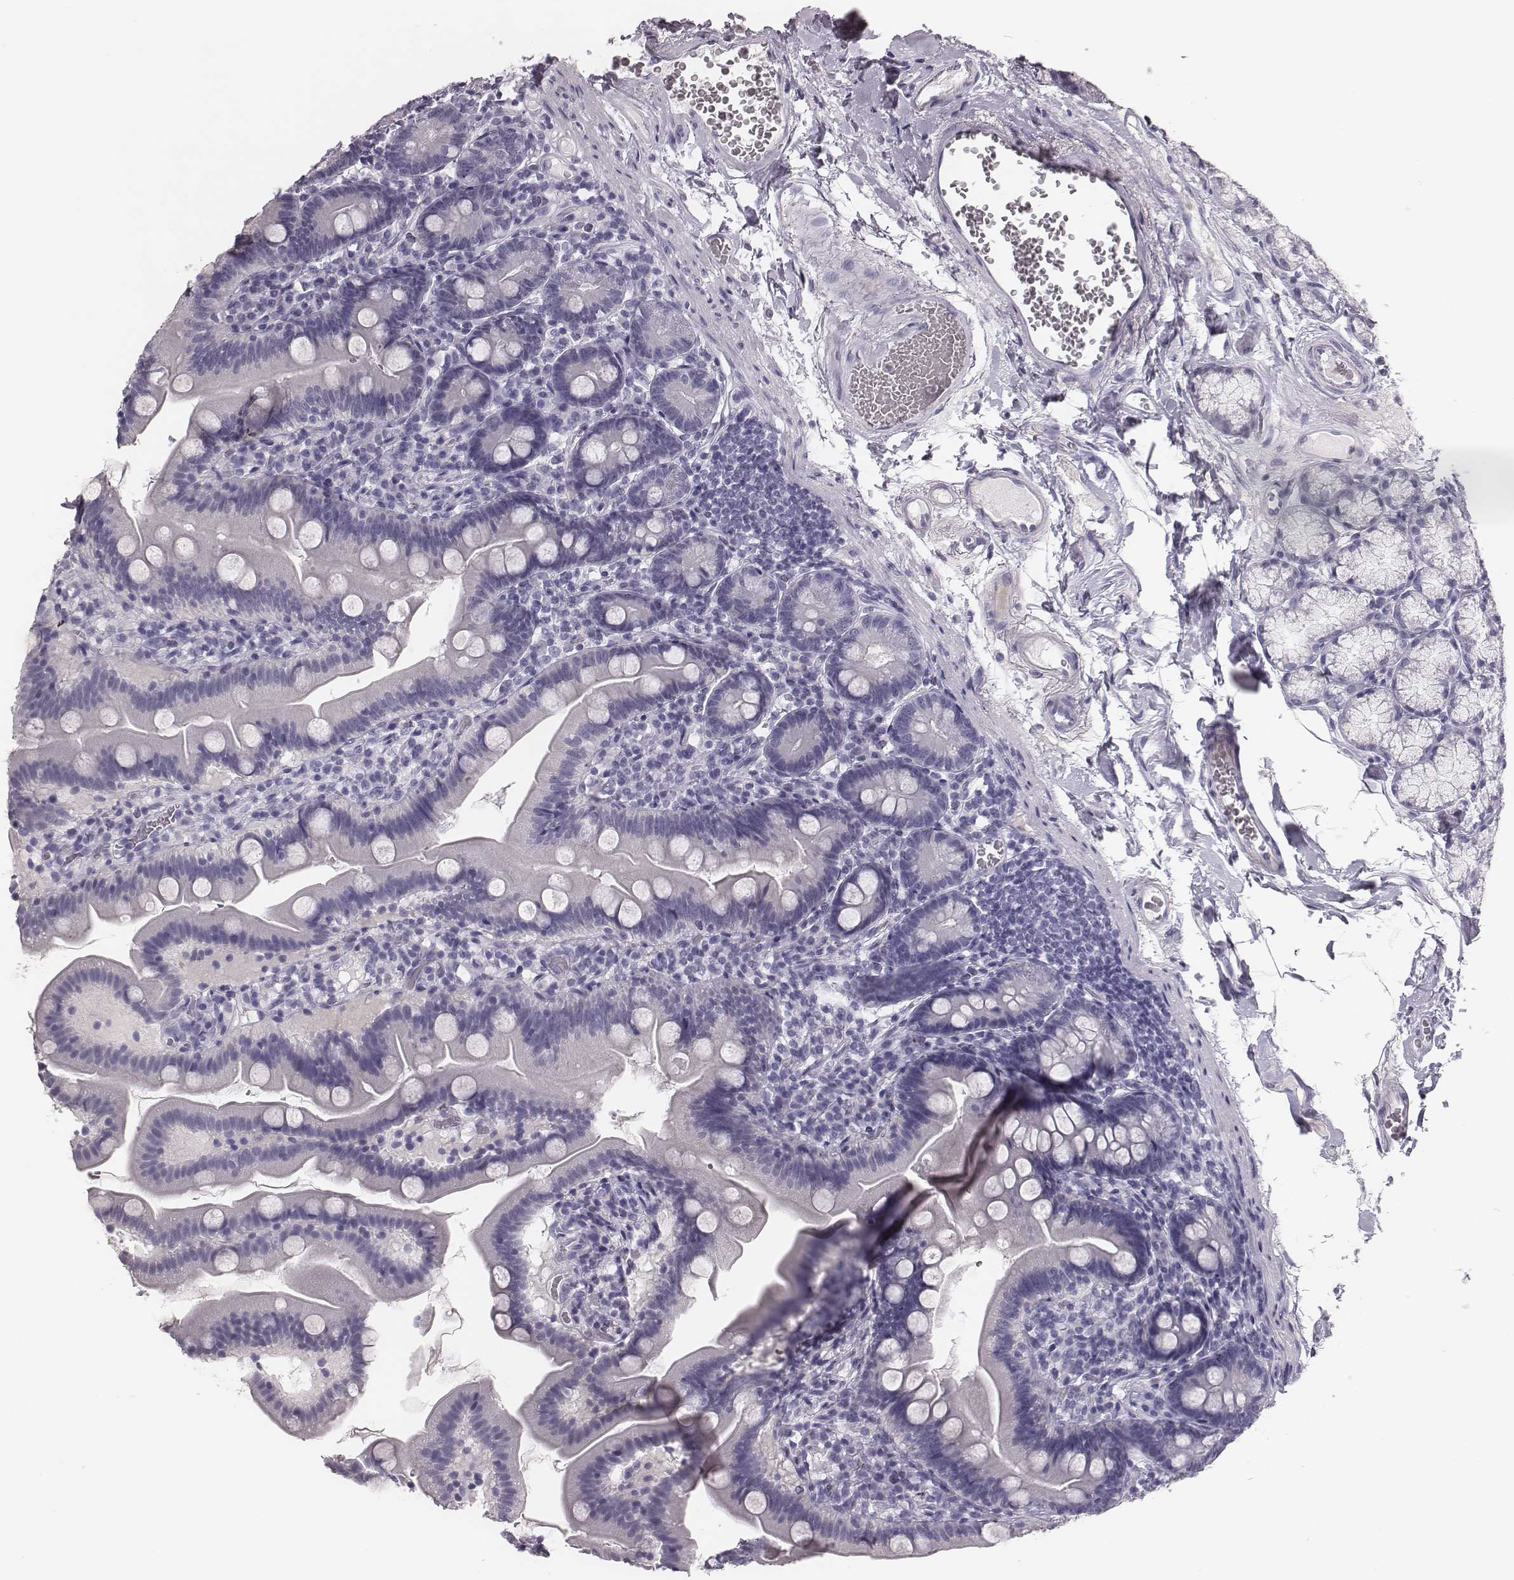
{"staining": {"intensity": "negative", "quantity": "none", "location": "none"}, "tissue": "duodenum", "cell_type": "Glandular cells", "image_type": "normal", "snomed": [{"axis": "morphology", "description": "Normal tissue, NOS"}, {"axis": "topography", "description": "Duodenum"}], "caption": "The immunohistochemistry (IHC) image has no significant staining in glandular cells of duodenum. (Immunohistochemistry (ihc), brightfield microscopy, high magnification).", "gene": "CSH1", "patient": {"sex": "female", "age": 67}}